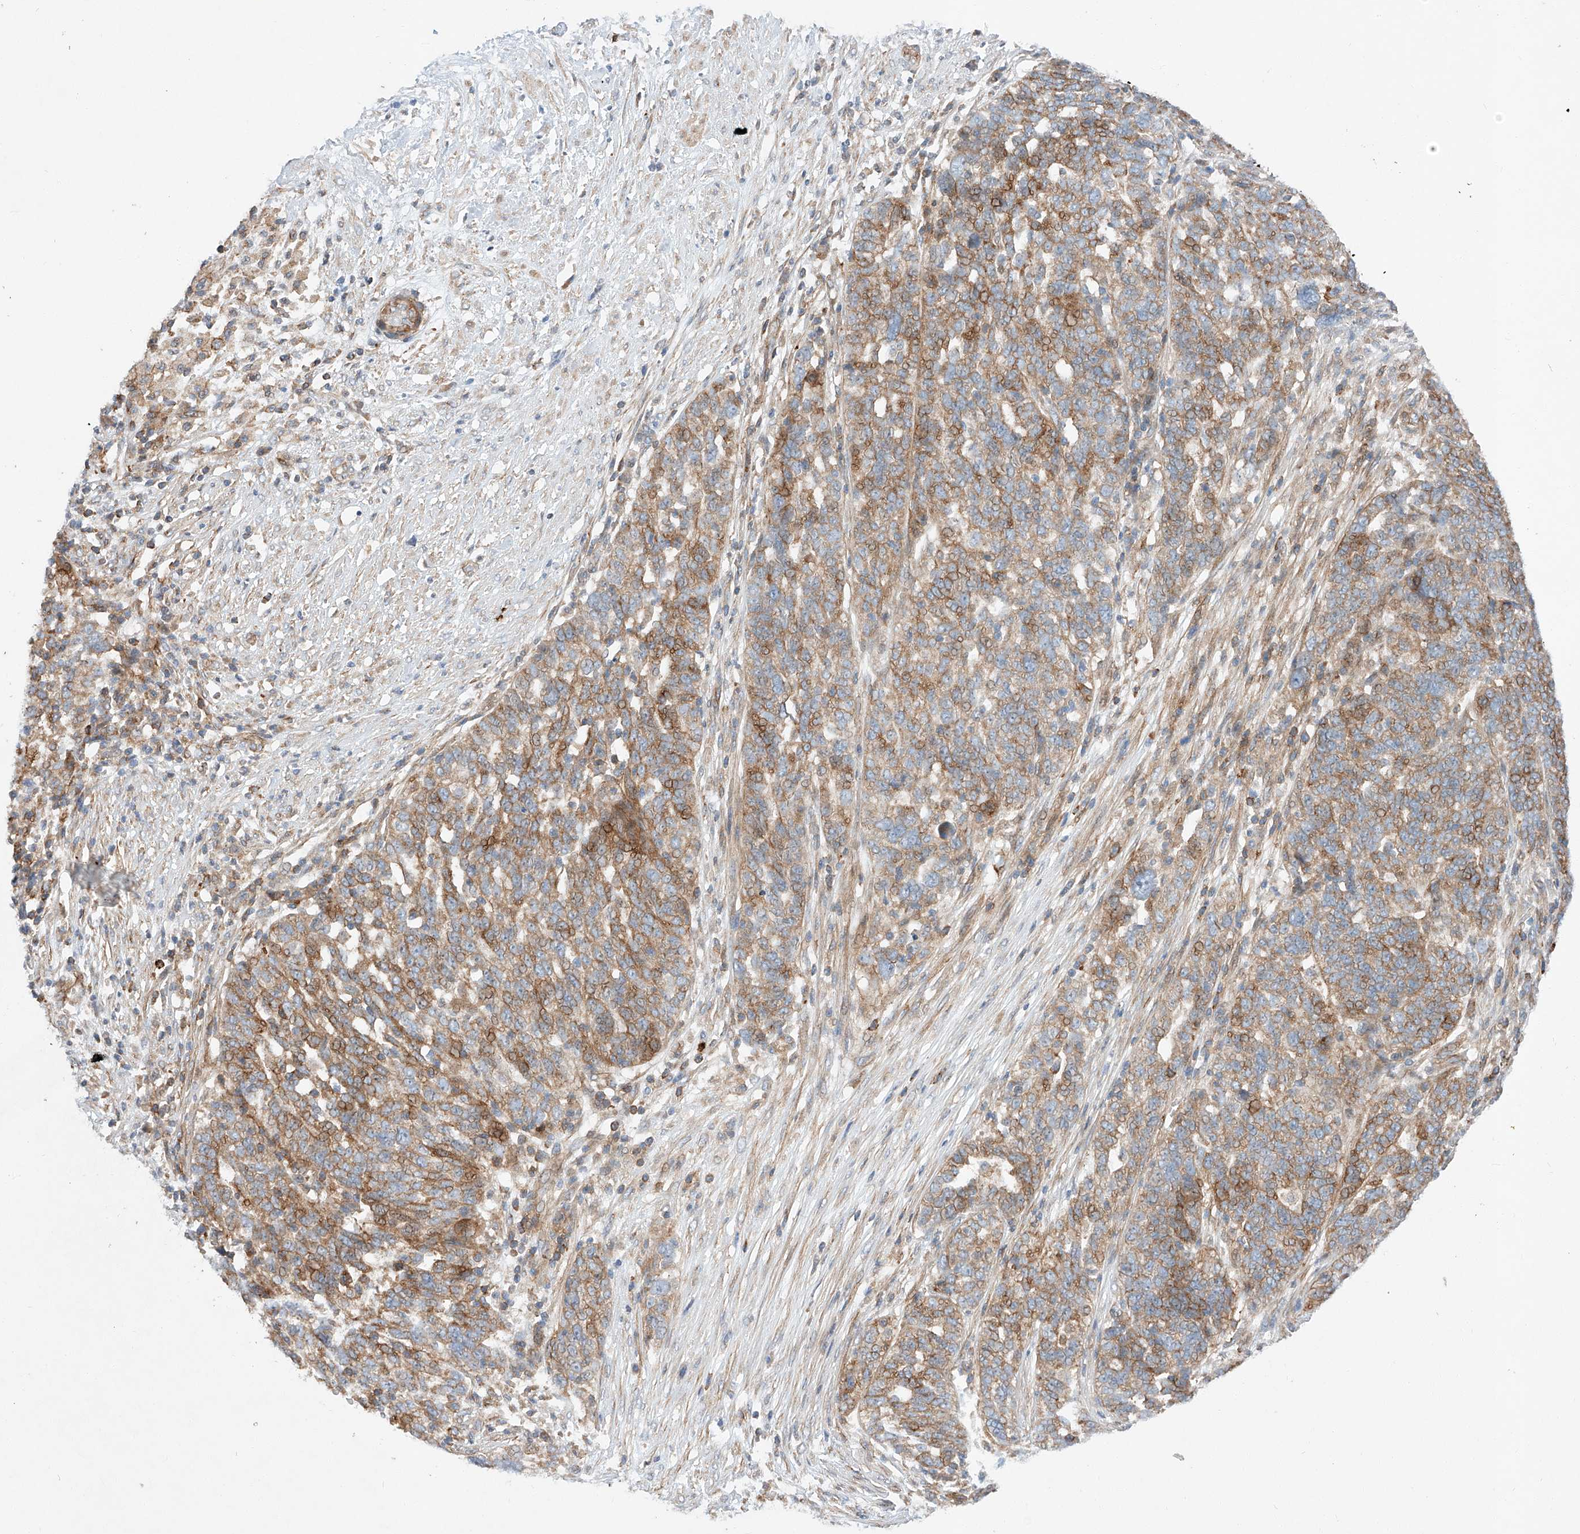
{"staining": {"intensity": "moderate", "quantity": ">75%", "location": "cytoplasmic/membranous"}, "tissue": "ovarian cancer", "cell_type": "Tumor cells", "image_type": "cancer", "snomed": [{"axis": "morphology", "description": "Cystadenocarcinoma, serous, NOS"}, {"axis": "topography", "description": "Ovary"}], "caption": "Ovarian cancer (serous cystadenocarcinoma) stained with a protein marker displays moderate staining in tumor cells.", "gene": "MINDY4", "patient": {"sex": "female", "age": 59}}